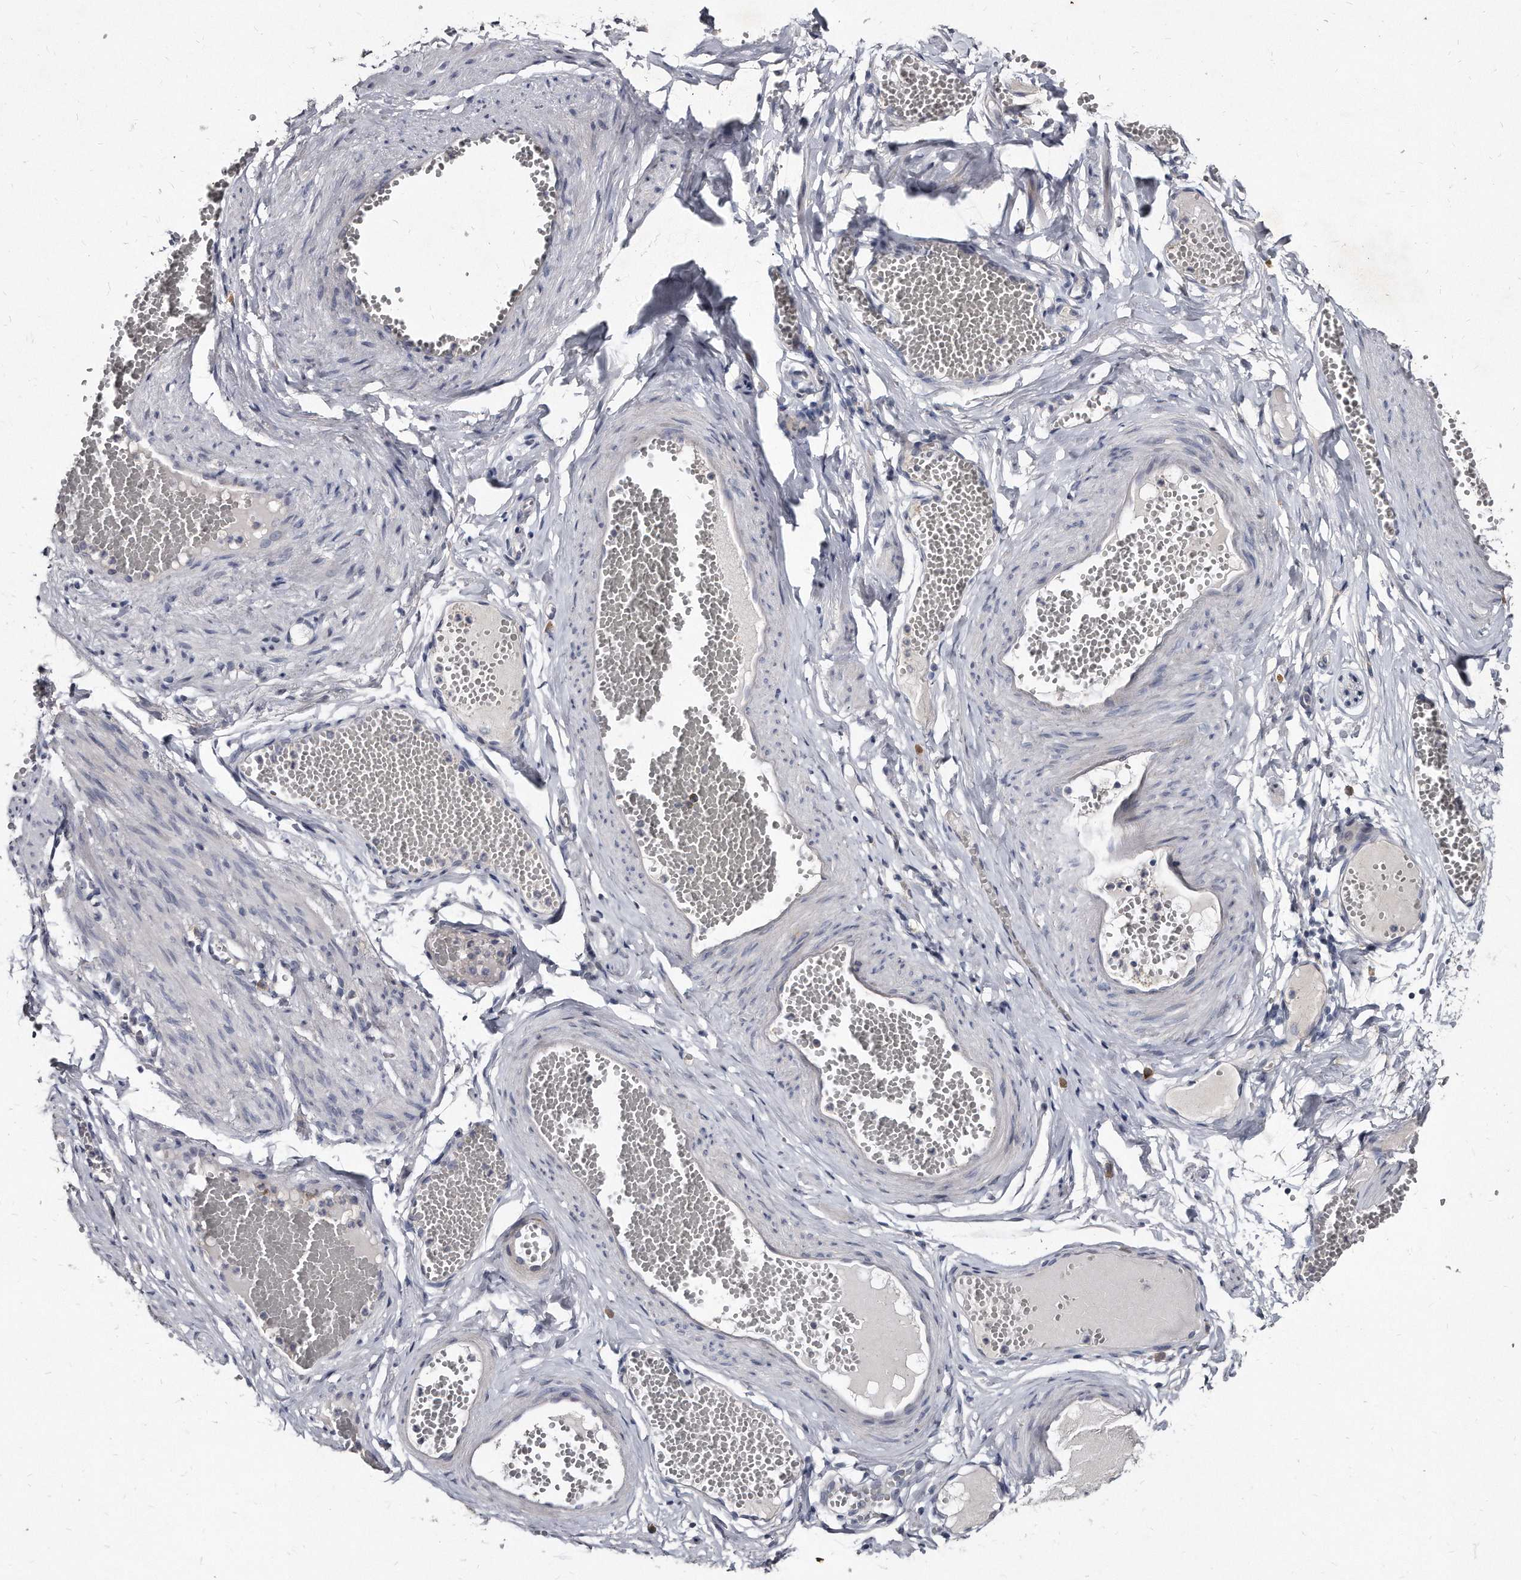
{"staining": {"intensity": "weak", "quantity": ">75%", "location": "cytoplasmic/membranous"}, "tissue": "adipose tissue", "cell_type": "Adipocytes", "image_type": "normal", "snomed": [{"axis": "morphology", "description": "Normal tissue, NOS"}, {"axis": "topography", "description": "Smooth muscle"}, {"axis": "topography", "description": "Peripheral nerve tissue"}], "caption": "Normal adipose tissue was stained to show a protein in brown. There is low levels of weak cytoplasmic/membranous positivity in approximately >75% of adipocytes. Immunohistochemistry stains the protein of interest in brown and the nuclei are stained blue.", "gene": "KLHDC3", "patient": {"sex": "female", "age": 39}}